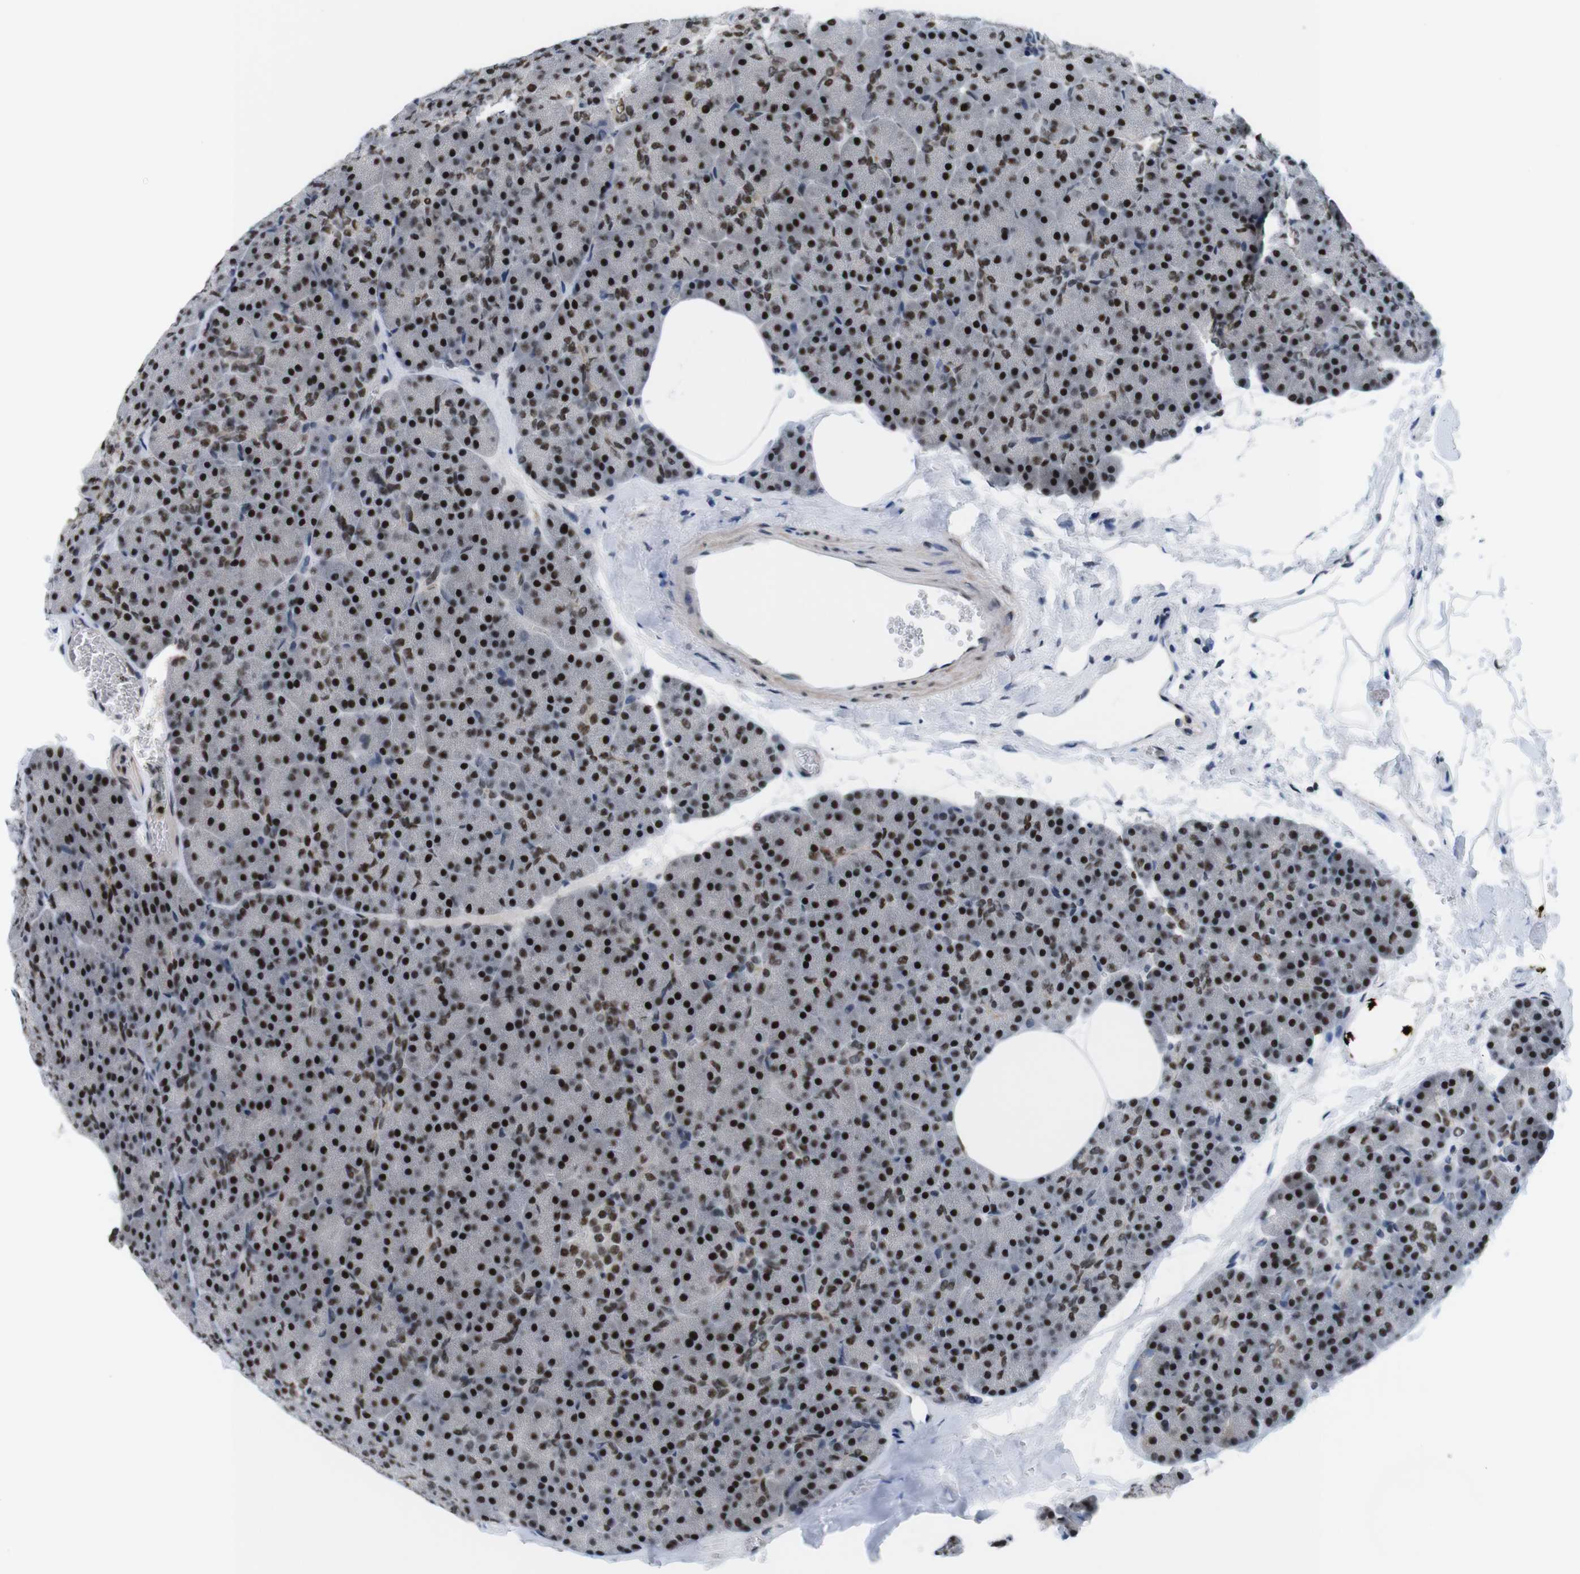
{"staining": {"intensity": "strong", "quantity": ">75%", "location": "nuclear"}, "tissue": "pancreas", "cell_type": "Exocrine glandular cells", "image_type": "normal", "snomed": [{"axis": "morphology", "description": "Normal tissue, NOS"}, {"axis": "topography", "description": "Pancreas"}], "caption": "Approximately >75% of exocrine glandular cells in normal pancreas display strong nuclear protein staining as visualized by brown immunohistochemical staining.", "gene": "PSME3", "patient": {"sex": "female", "age": 35}}